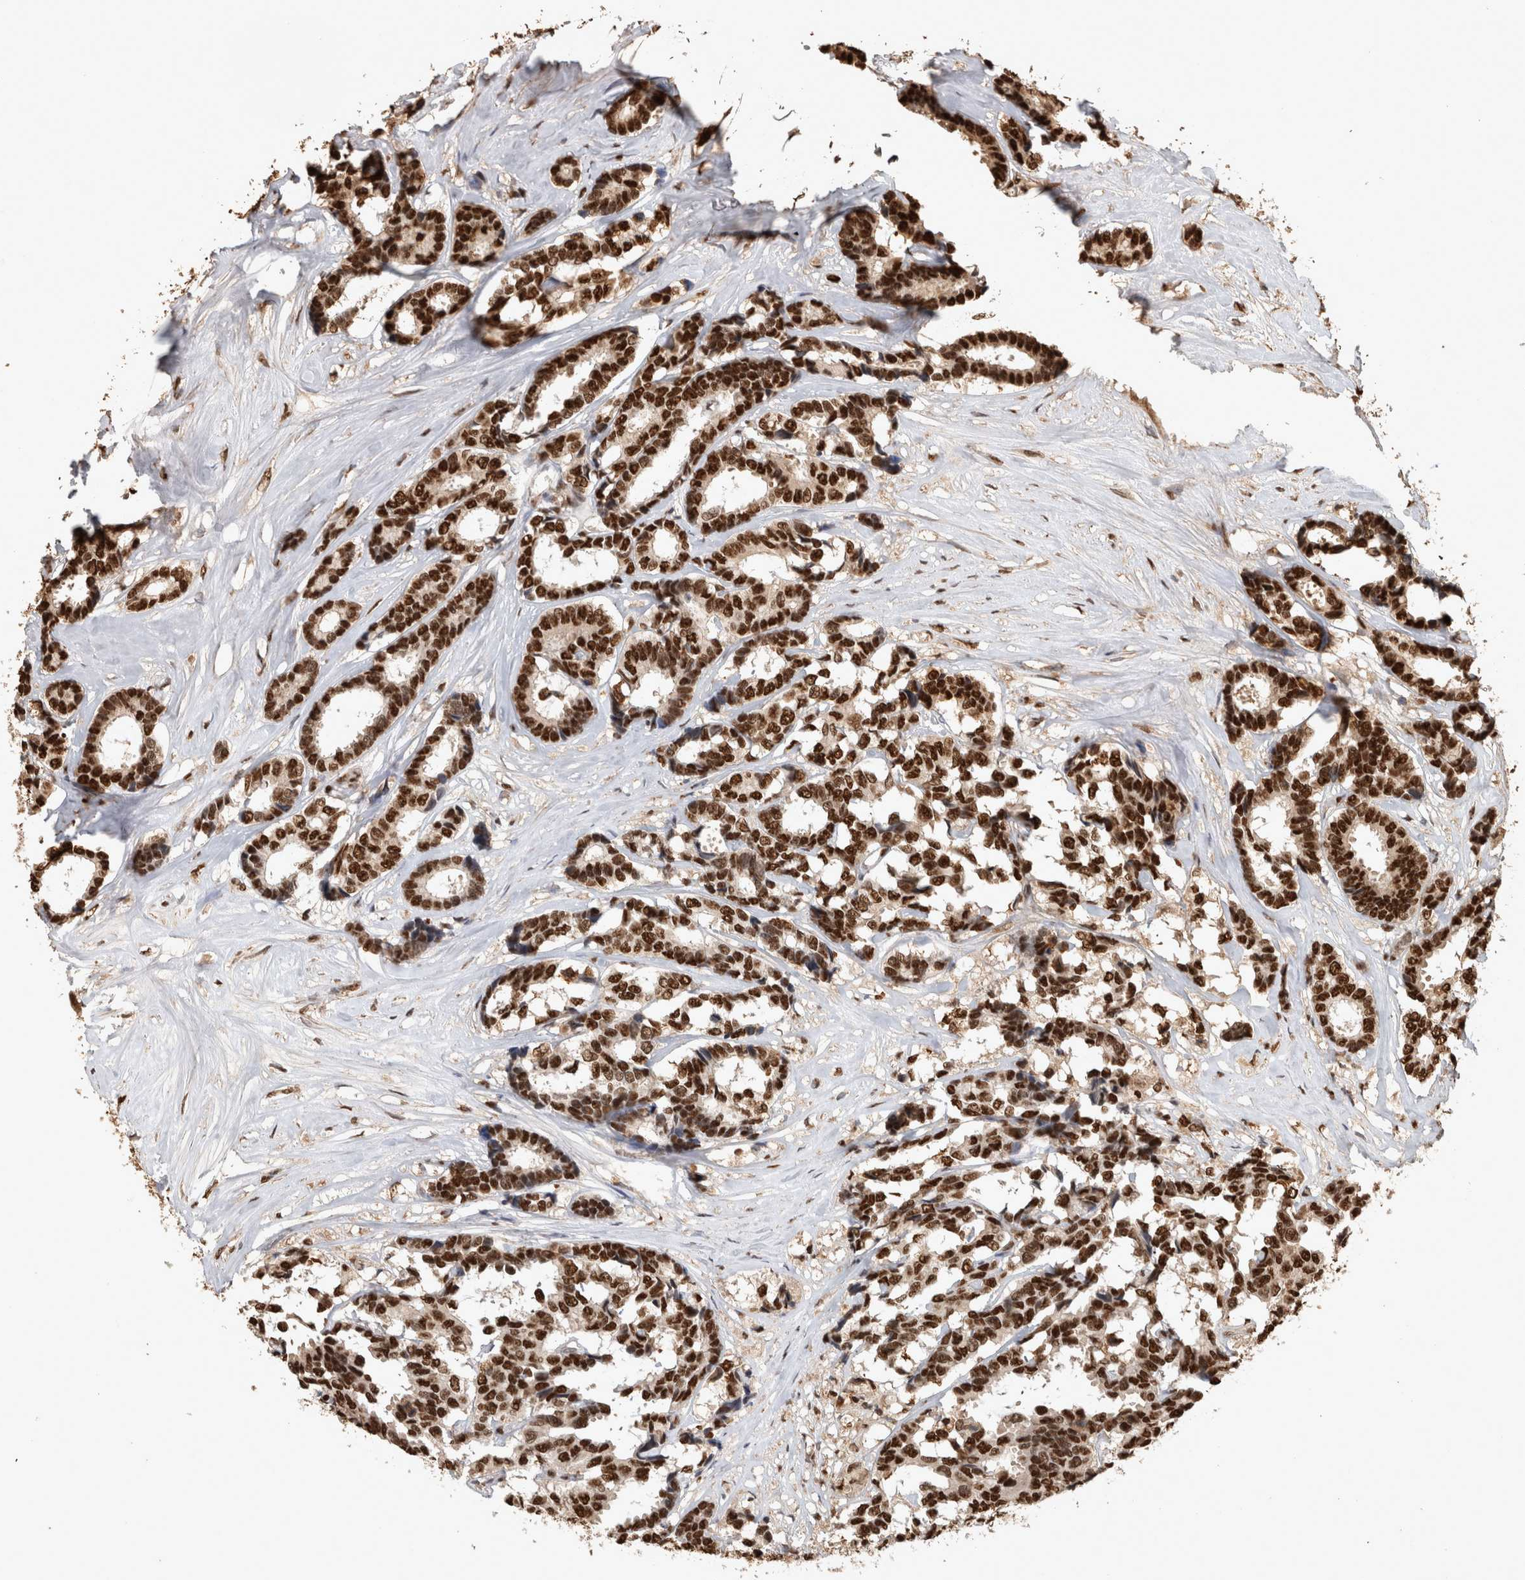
{"staining": {"intensity": "strong", "quantity": ">75%", "location": "nuclear"}, "tissue": "breast cancer", "cell_type": "Tumor cells", "image_type": "cancer", "snomed": [{"axis": "morphology", "description": "Duct carcinoma"}, {"axis": "topography", "description": "Breast"}], "caption": "Protein staining by immunohistochemistry demonstrates strong nuclear positivity in approximately >75% of tumor cells in breast cancer (intraductal carcinoma). The protein is stained brown, and the nuclei are stained in blue (DAB (3,3'-diaminobenzidine) IHC with brightfield microscopy, high magnification).", "gene": "RAD50", "patient": {"sex": "female", "age": 87}}